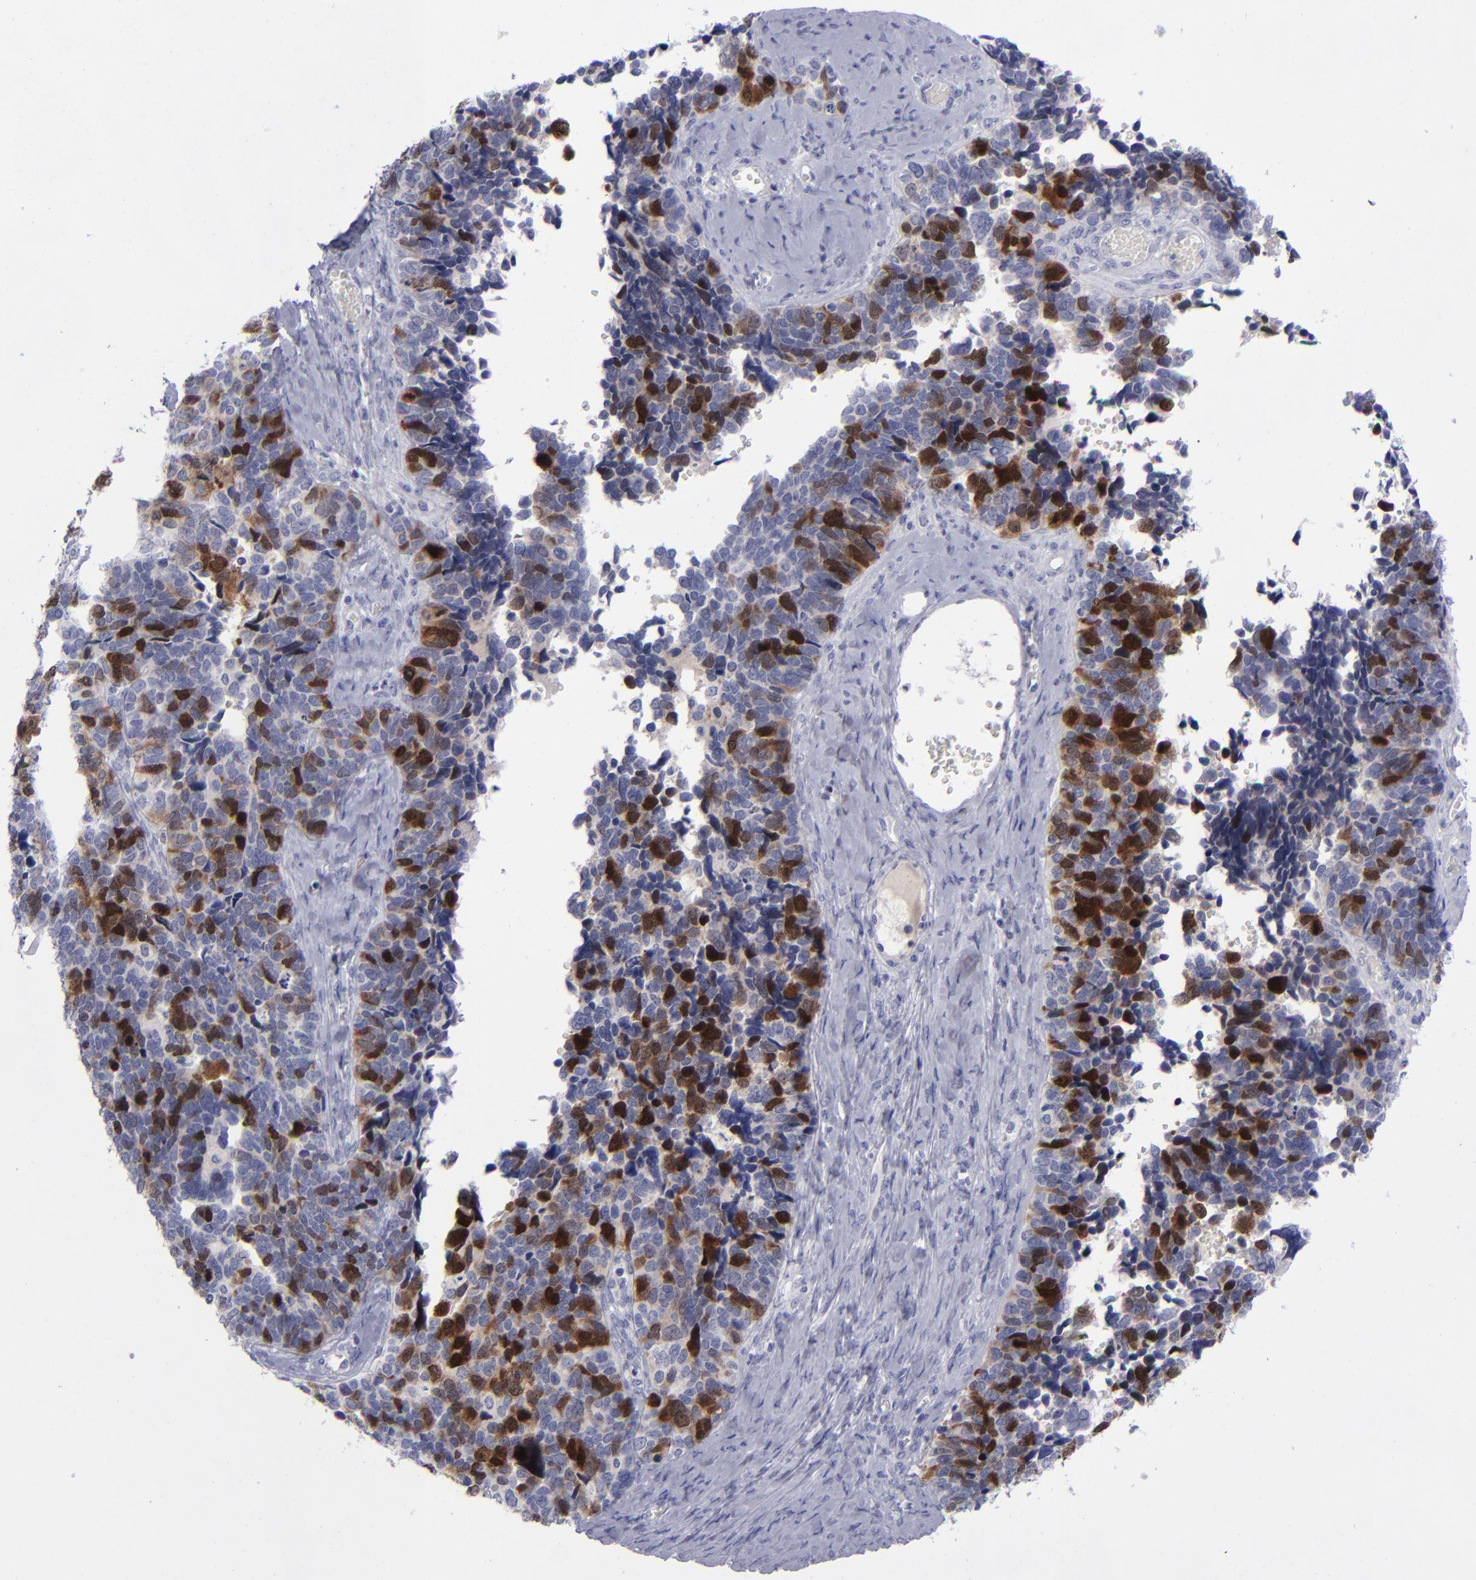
{"staining": {"intensity": "strong", "quantity": "25%-75%", "location": "cytoplasmic/membranous,nuclear"}, "tissue": "ovarian cancer", "cell_type": "Tumor cells", "image_type": "cancer", "snomed": [{"axis": "morphology", "description": "Cystadenocarcinoma, serous, NOS"}, {"axis": "topography", "description": "Ovary"}], "caption": "Ovarian serous cystadenocarcinoma tissue exhibits strong cytoplasmic/membranous and nuclear expression in about 25%-75% of tumor cells", "gene": "AURKA", "patient": {"sex": "female", "age": 77}}